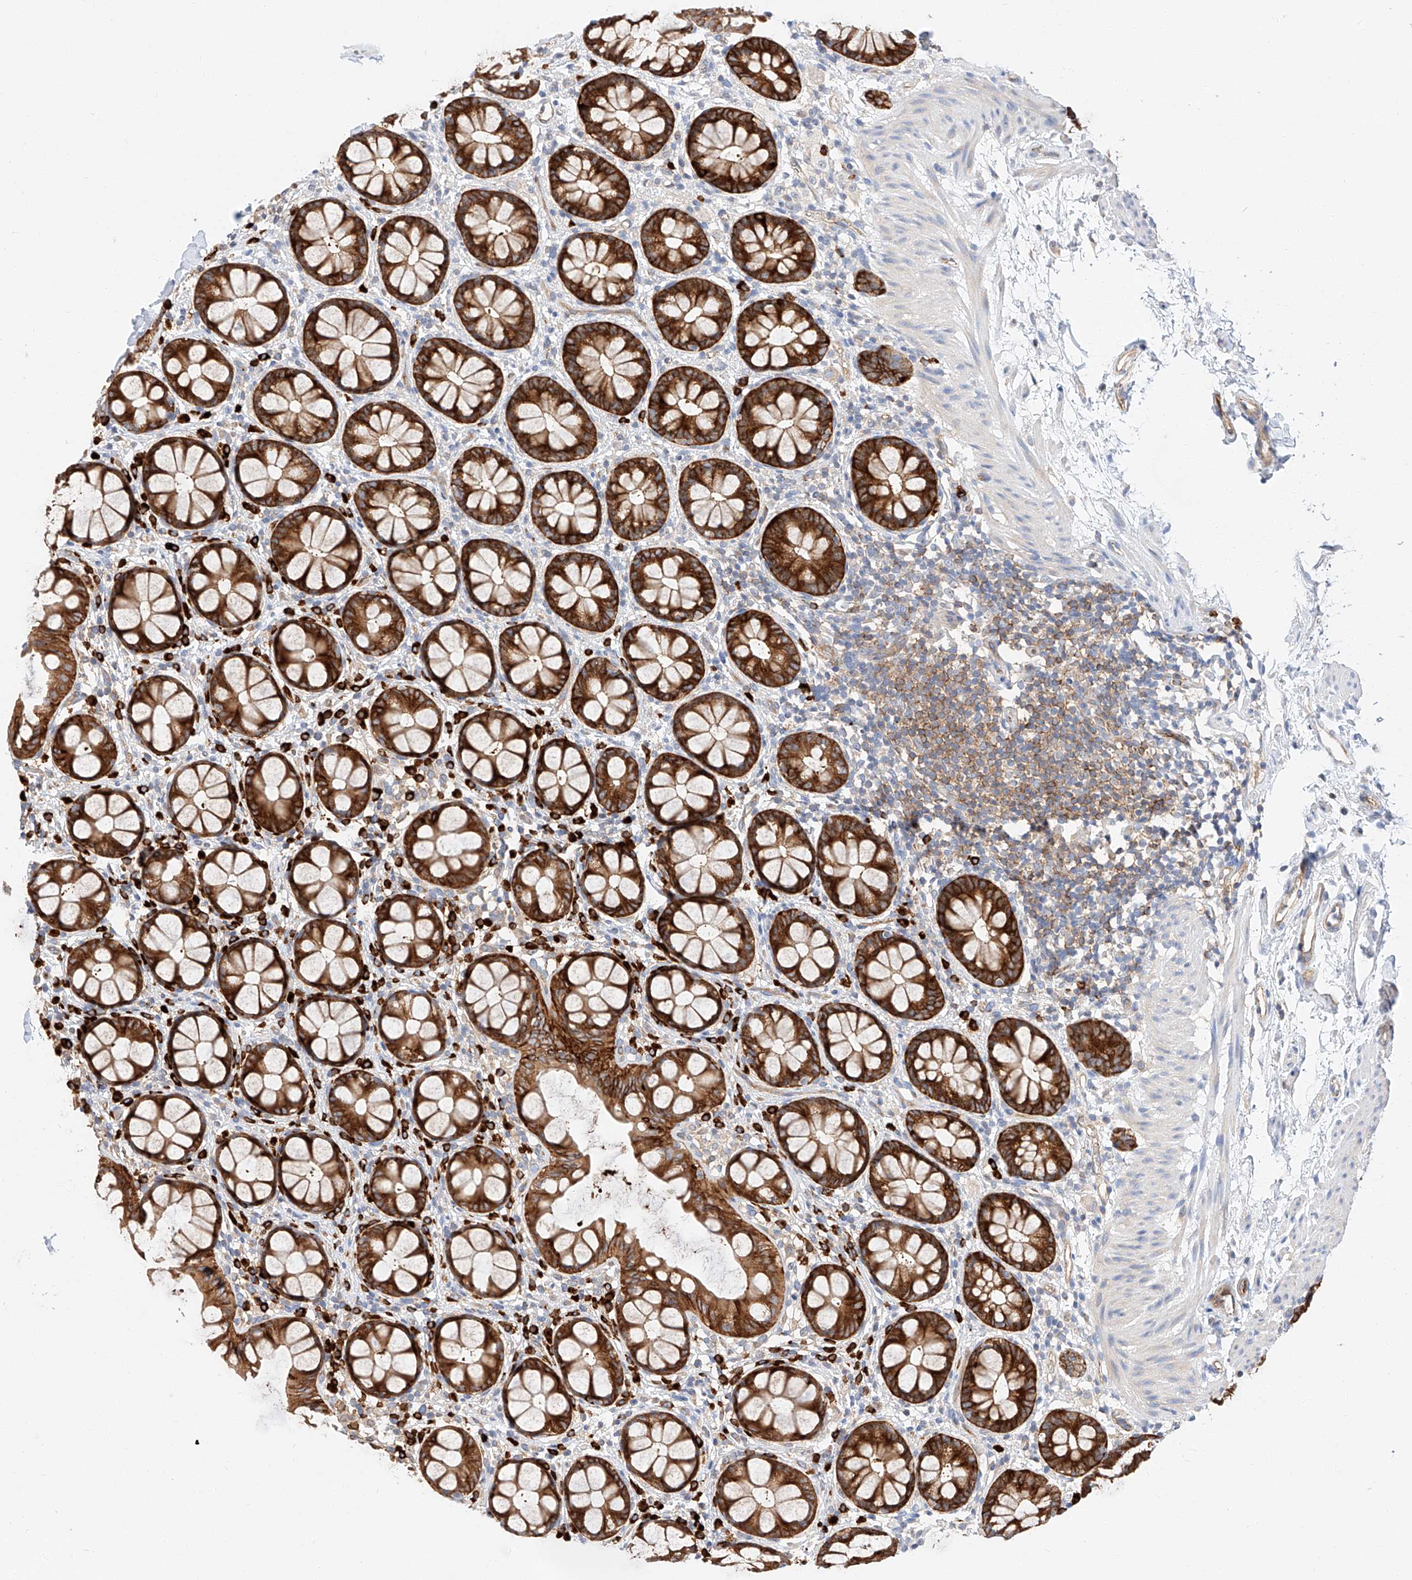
{"staining": {"intensity": "strong", "quantity": ">75%", "location": "cytoplasmic/membranous"}, "tissue": "rectum", "cell_type": "Glandular cells", "image_type": "normal", "snomed": [{"axis": "morphology", "description": "Normal tissue, NOS"}, {"axis": "topography", "description": "Rectum"}], "caption": "Protein expression by IHC shows strong cytoplasmic/membranous staining in about >75% of glandular cells in unremarkable rectum.", "gene": "GLMN", "patient": {"sex": "female", "age": 65}}